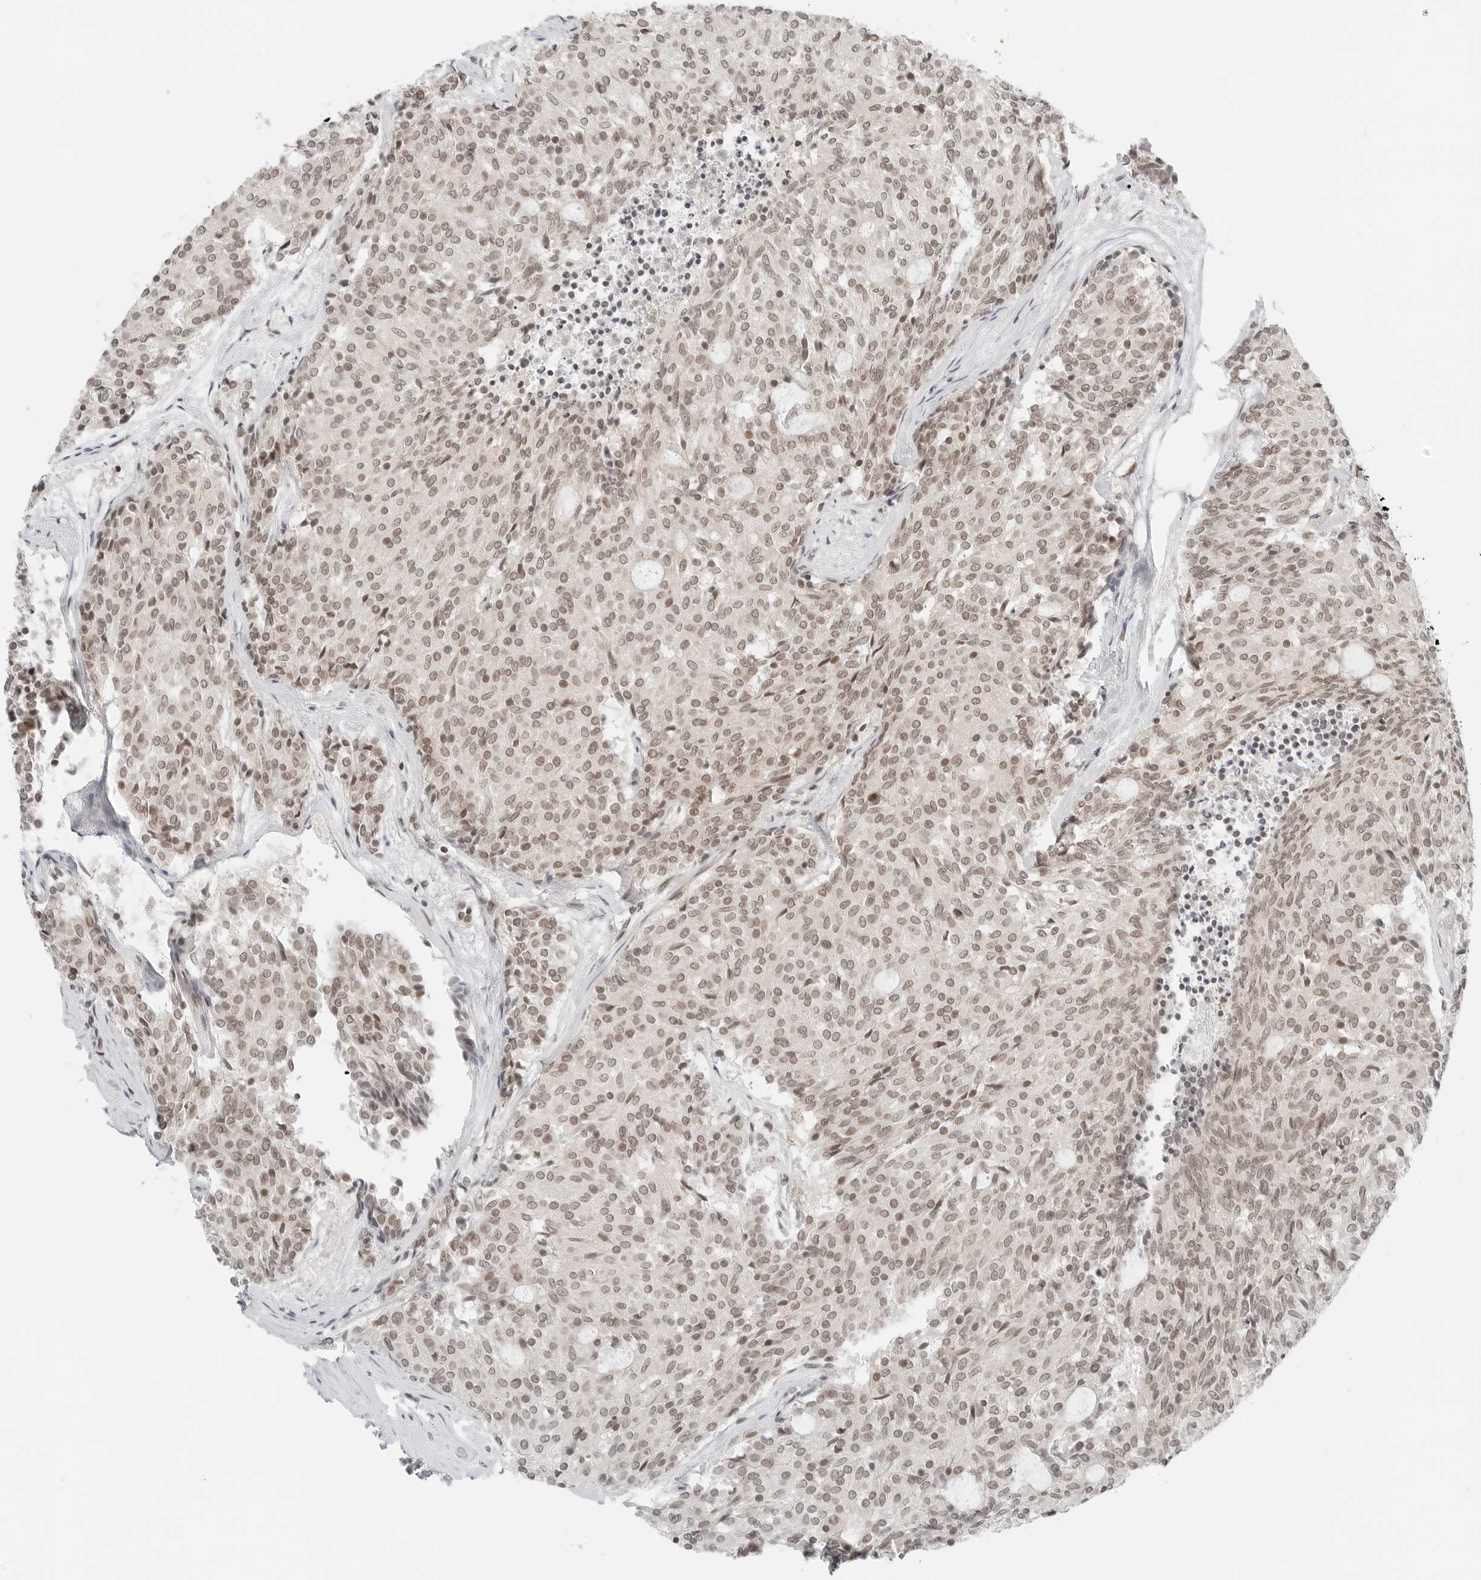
{"staining": {"intensity": "moderate", "quantity": ">75%", "location": "nuclear"}, "tissue": "carcinoid", "cell_type": "Tumor cells", "image_type": "cancer", "snomed": [{"axis": "morphology", "description": "Carcinoid, malignant, NOS"}, {"axis": "topography", "description": "Pancreas"}], "caption": "Immunohistochemical staining of human carcinoid displays medium levels of moderate nuclear staining in about >75% of tumor cells. The staining was performed using DAB (3,3'-diaminobenzidine), with brown indicating positive protein expression. Nuclei are stained blue with hematoxylin.", "gene": "CRTC2", "patient": {"sex": "female", "age": 54}}